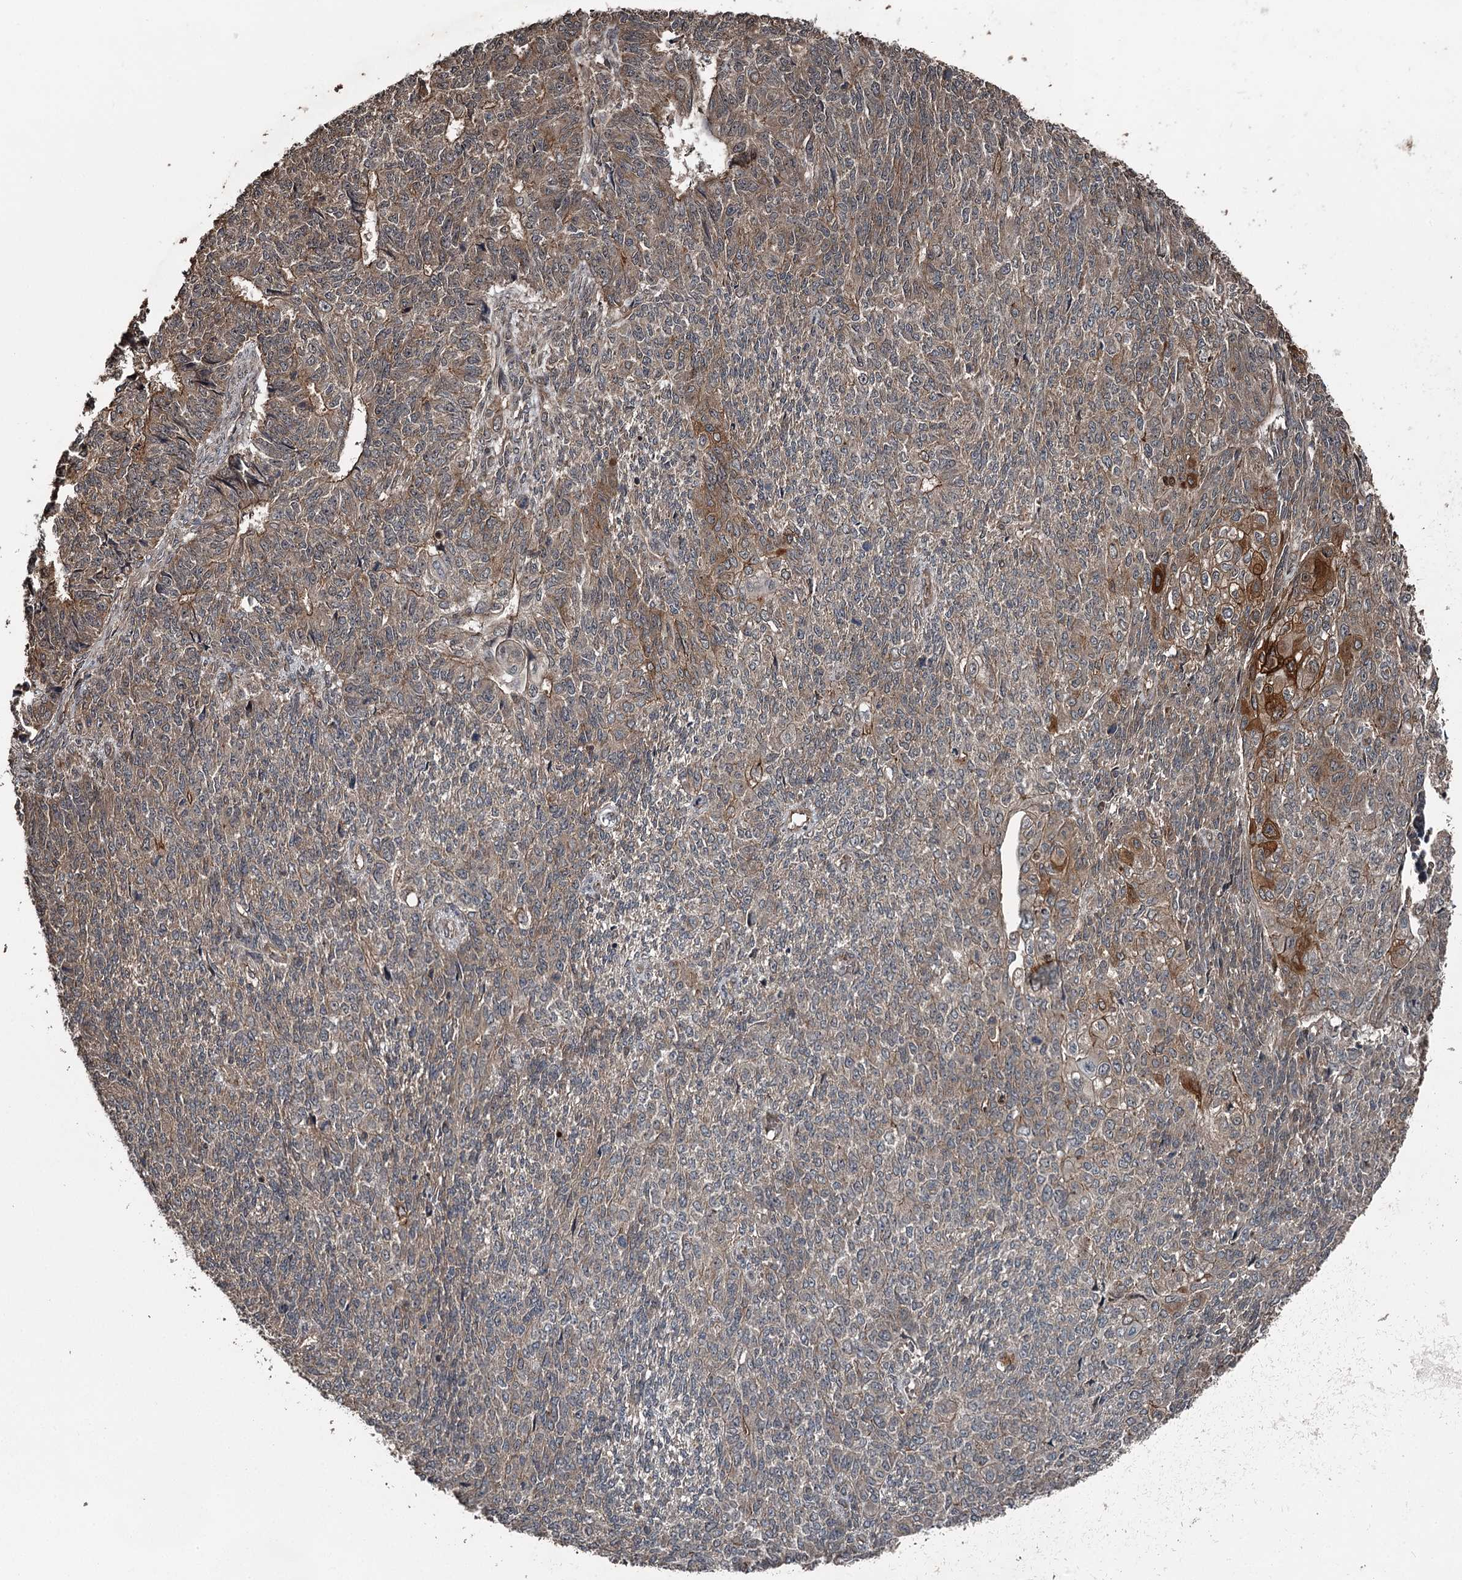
{"staining": {"intensity": "moderate", "quantity": "25%-75%", "location": "cytoplasmic/membranous"}, "tissue": "endometrial cancer", "cell_type": "Tumor cells", "image_type": "cancer", "snomed": [{"axis": "morphology", "description": "Adenocarcinoma, NOS"}, {"axis": "topography", "description": "Endometrium"}], "caption": "Moderate cytoplasmic/membranous expression is seen in approximately 25%-75% of tumor cells in endometrial cancer (adenocarcinoma). The staining was performed using DAB (3,3'-diaminobenzidine), with brown indicating positive protein expression. Nuclei are stained blue with hematoxylin.", "gene": "RAB21", "patient": {"sex": "female", "age": 32}}